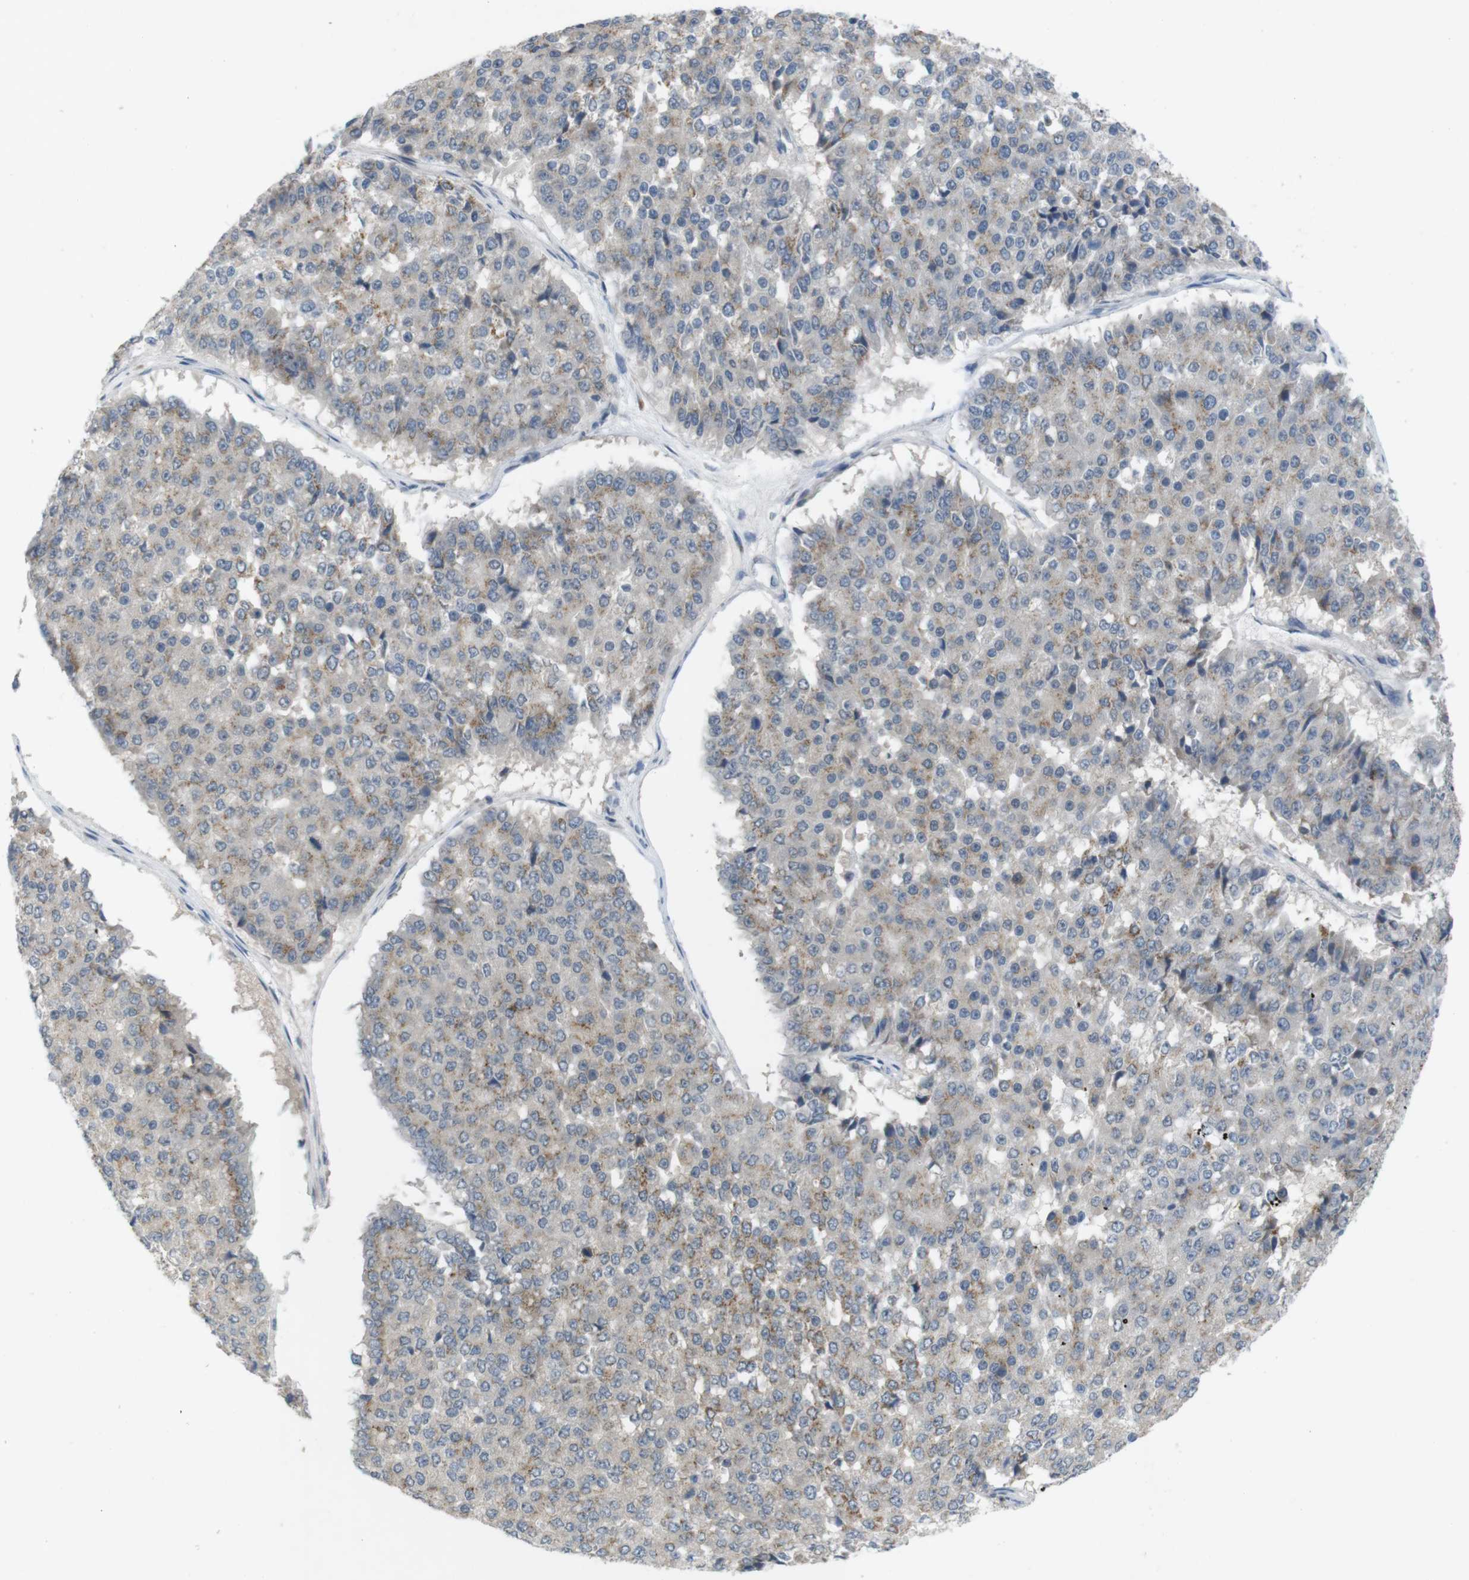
{"staining": {"intensity": "moderate", "quantity": "25%-75%", "location": "cytoplasmic/membranous"}, "tissue": "pancreatic cancer", "cell_type": "Tumor cells", "image_type": "cancer", "snomed": [{"axis": "morphology", "description": "Adenocarcinoma, NOS"}, {"axis": "topography", "description": "Pancreas"}], "caption": "A medium amount of moderate cytoplasmic/membranous expression is present in approximately 25%-75% of tumor cells in pancreatic cancer tissue. The staining was performed using DAB (3,3'-diaminobenzidine) to visualize the protein expression in brown, while the nuclei were stained in blue with hematoxylin (Magnification: 20x).", "gene": "YIPF3", "patient": {"sex": "male", "age": 50}}